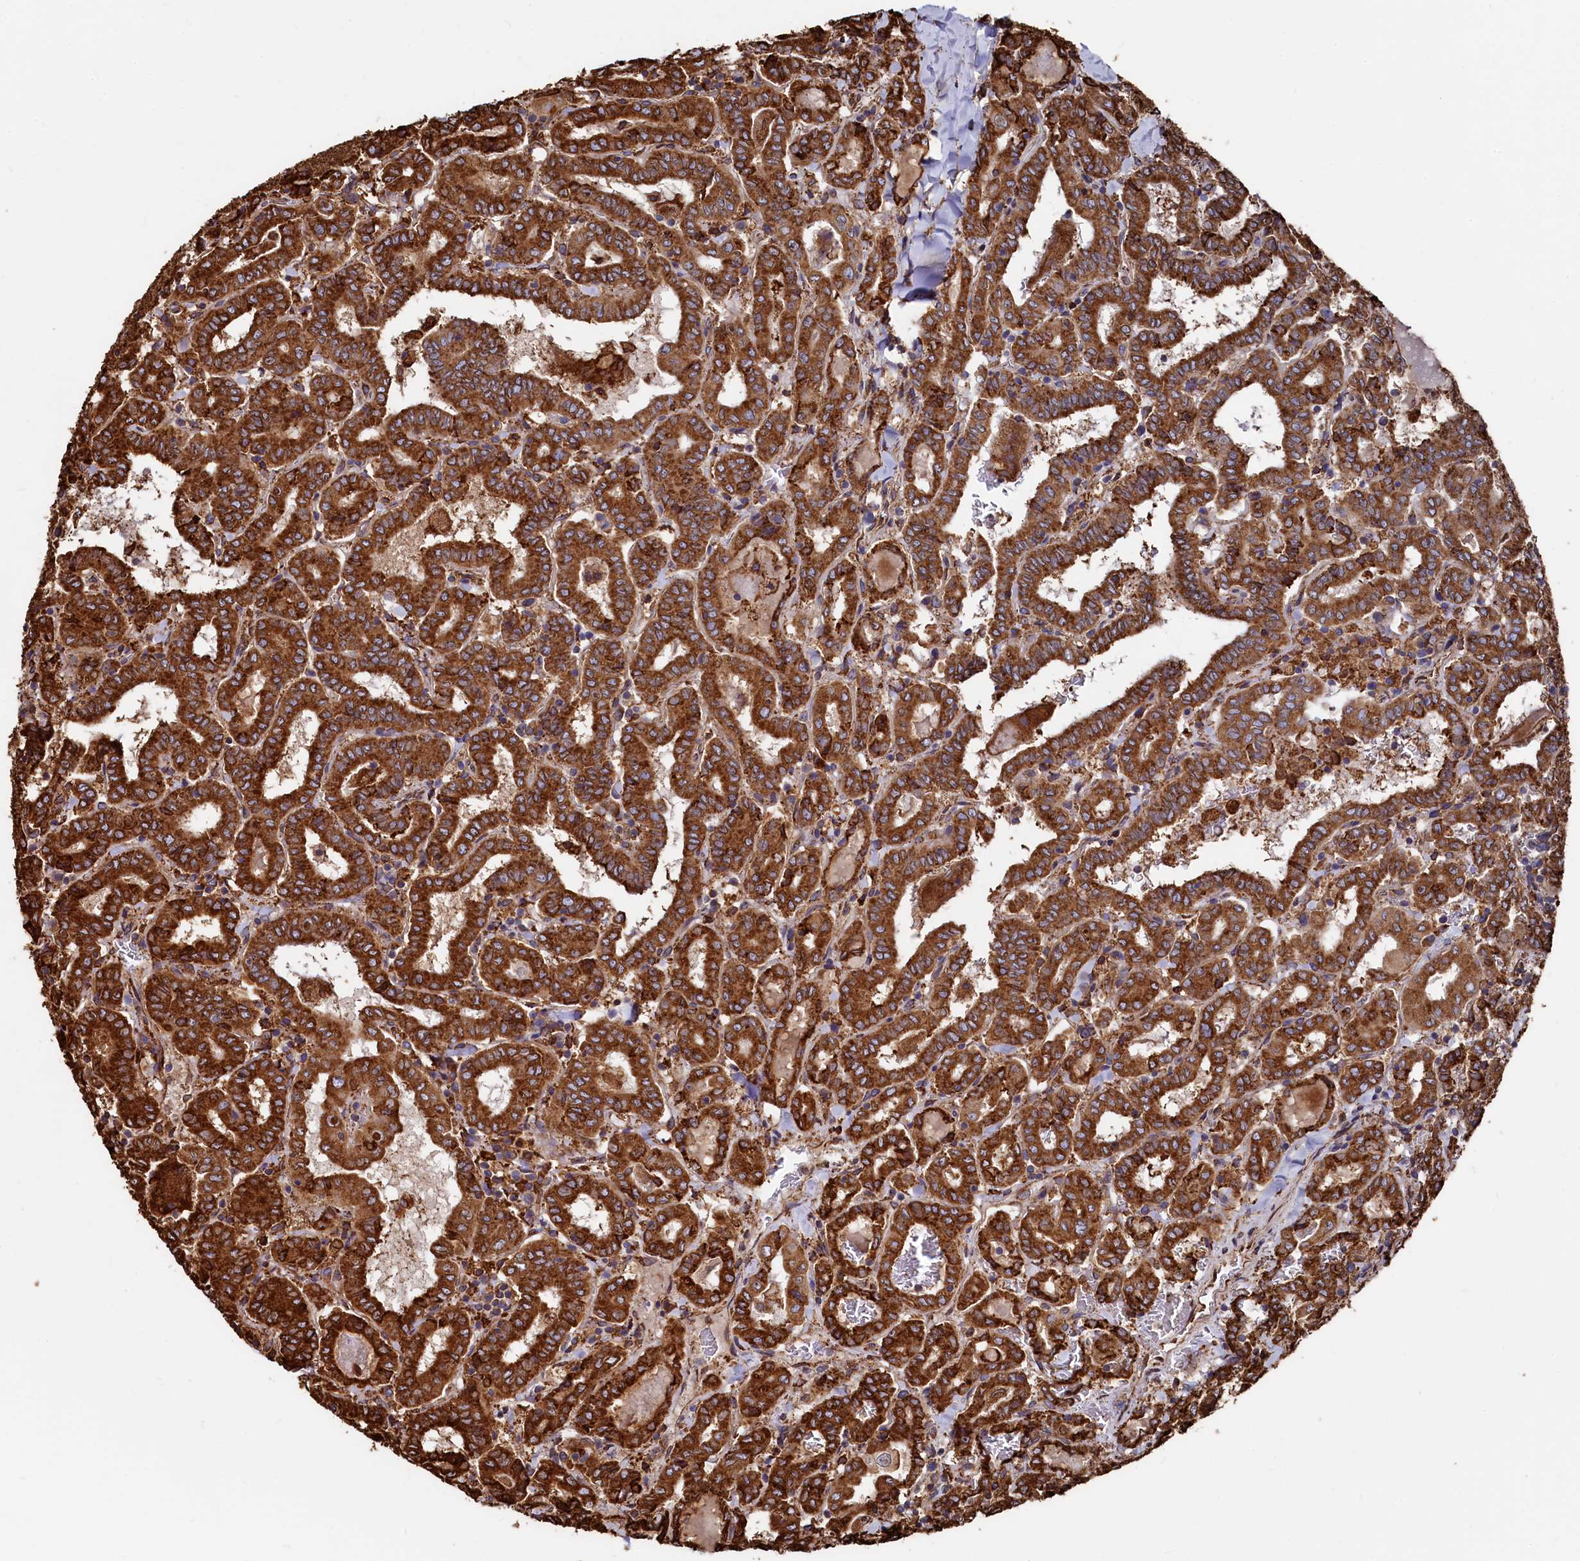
{"staining": {"intensity": "strong", "quantity": ">75%", "location": "cytoplasmic/membranous"}, "tissue": "thyroid cancer", "cell_type": "Tumor cells", "image_type": "cancer", "snomed": [{"axis": "morphology", "description": "Papillary adenocarcinoma, NOS"}, {"axis": "topography", "description": "Thyroid gland"}], "caption": "Protein expression analysis of thyroid papillary adenocarcinoma demonstrates strong cytoplasmic/membranous expression in about >75% of tumor cells. (Brightfield microscopy of DAB IHC at high magnification).", "gene": "NEURL1B", "patient": {"sex": "female", "age": 72}}